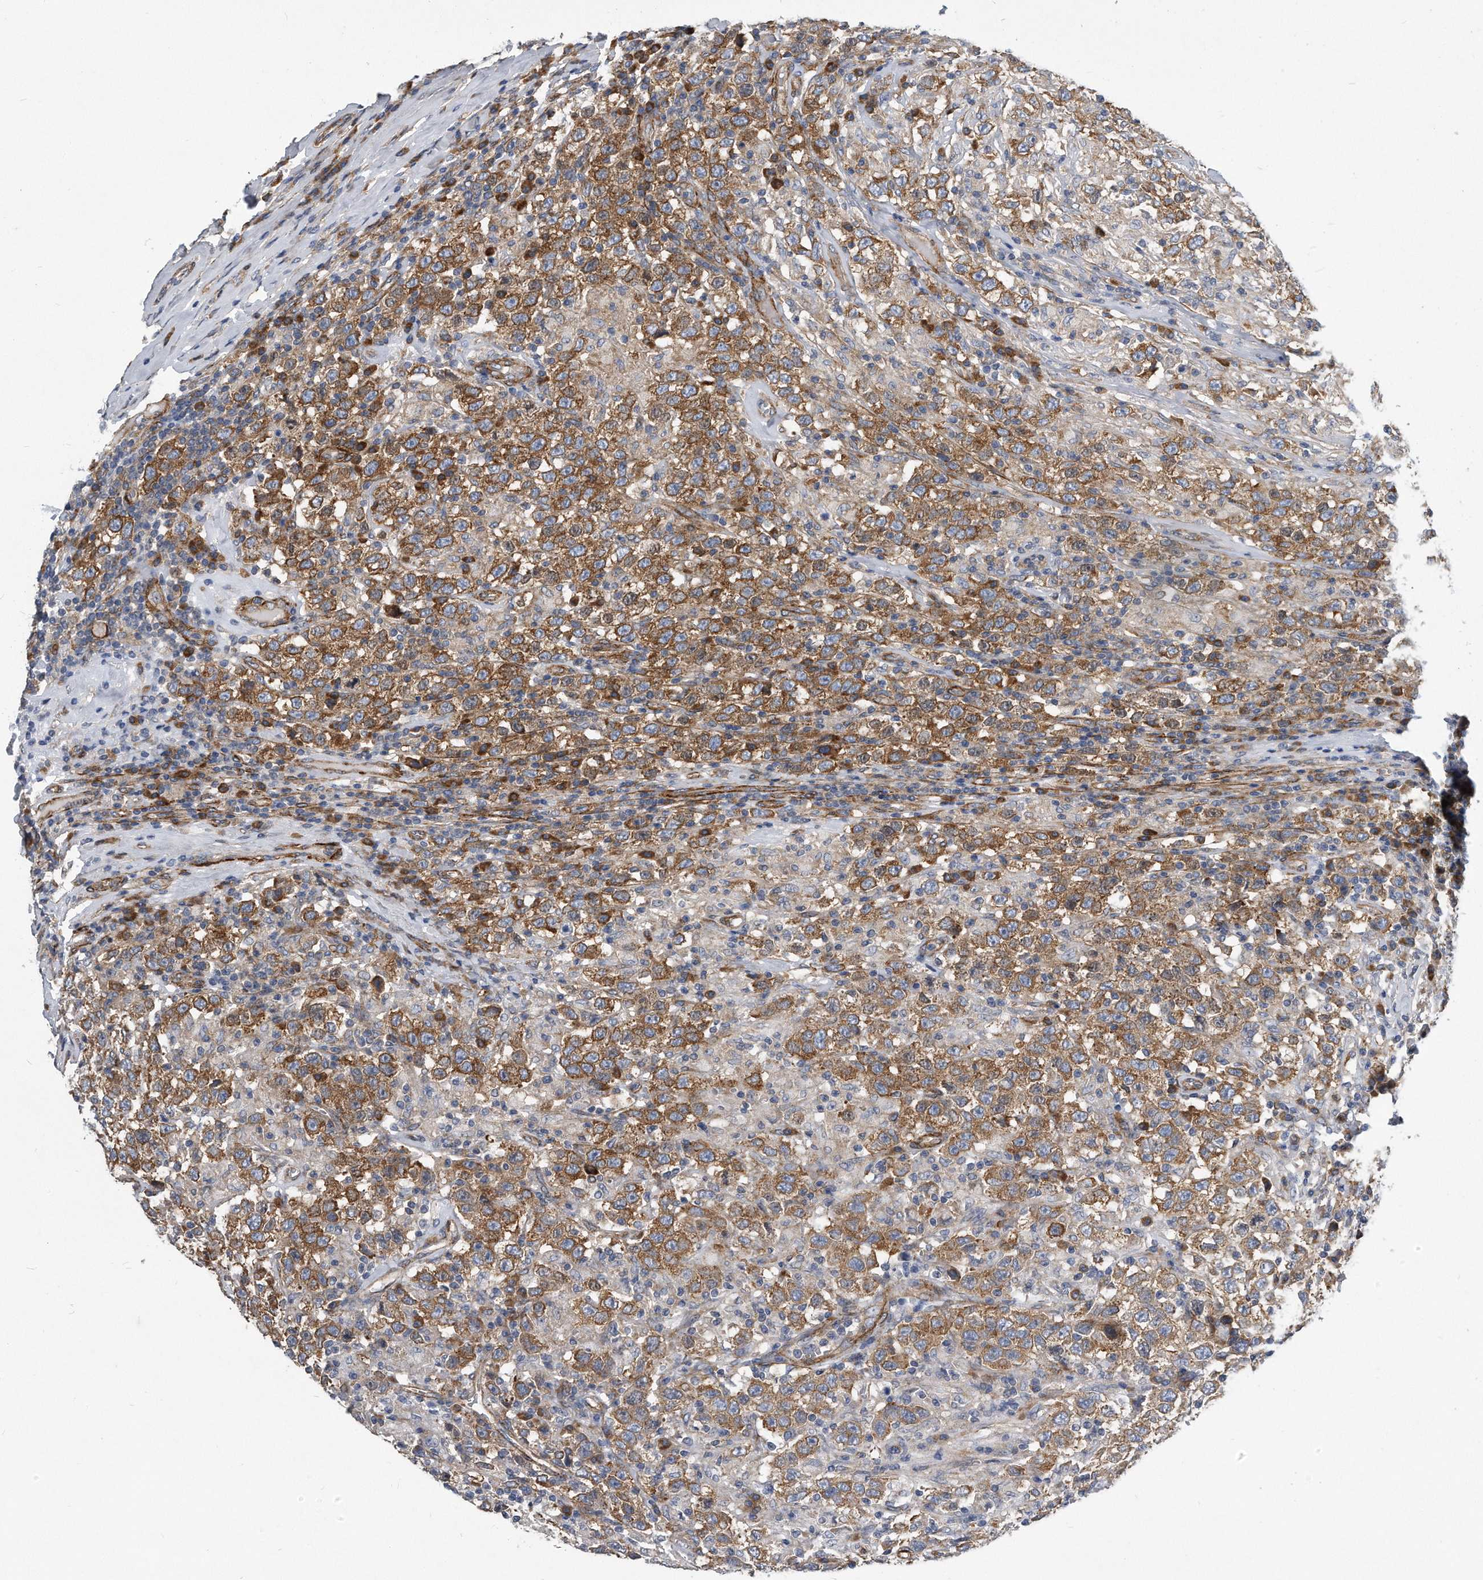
{"staining": {"intensity": "moderate", "quantity": ">75%", "location": "cytoplasmic/membranous"}, "tissue": "testis cancer", "cell_type": "Tumor cells", "image_type": "cancer", "snomed": [{"axis": "morphology", "description": "Seminoma, NOS"}, {"axis": "topography", "description": "Testis"}], "caption": "An image of testis cancer stained for a protein shows moderate cytoplasmic/membranous brown staining in tumor cells.", "gene": "EIF2B4", "patient": {"sex": "male", "age": 41}}